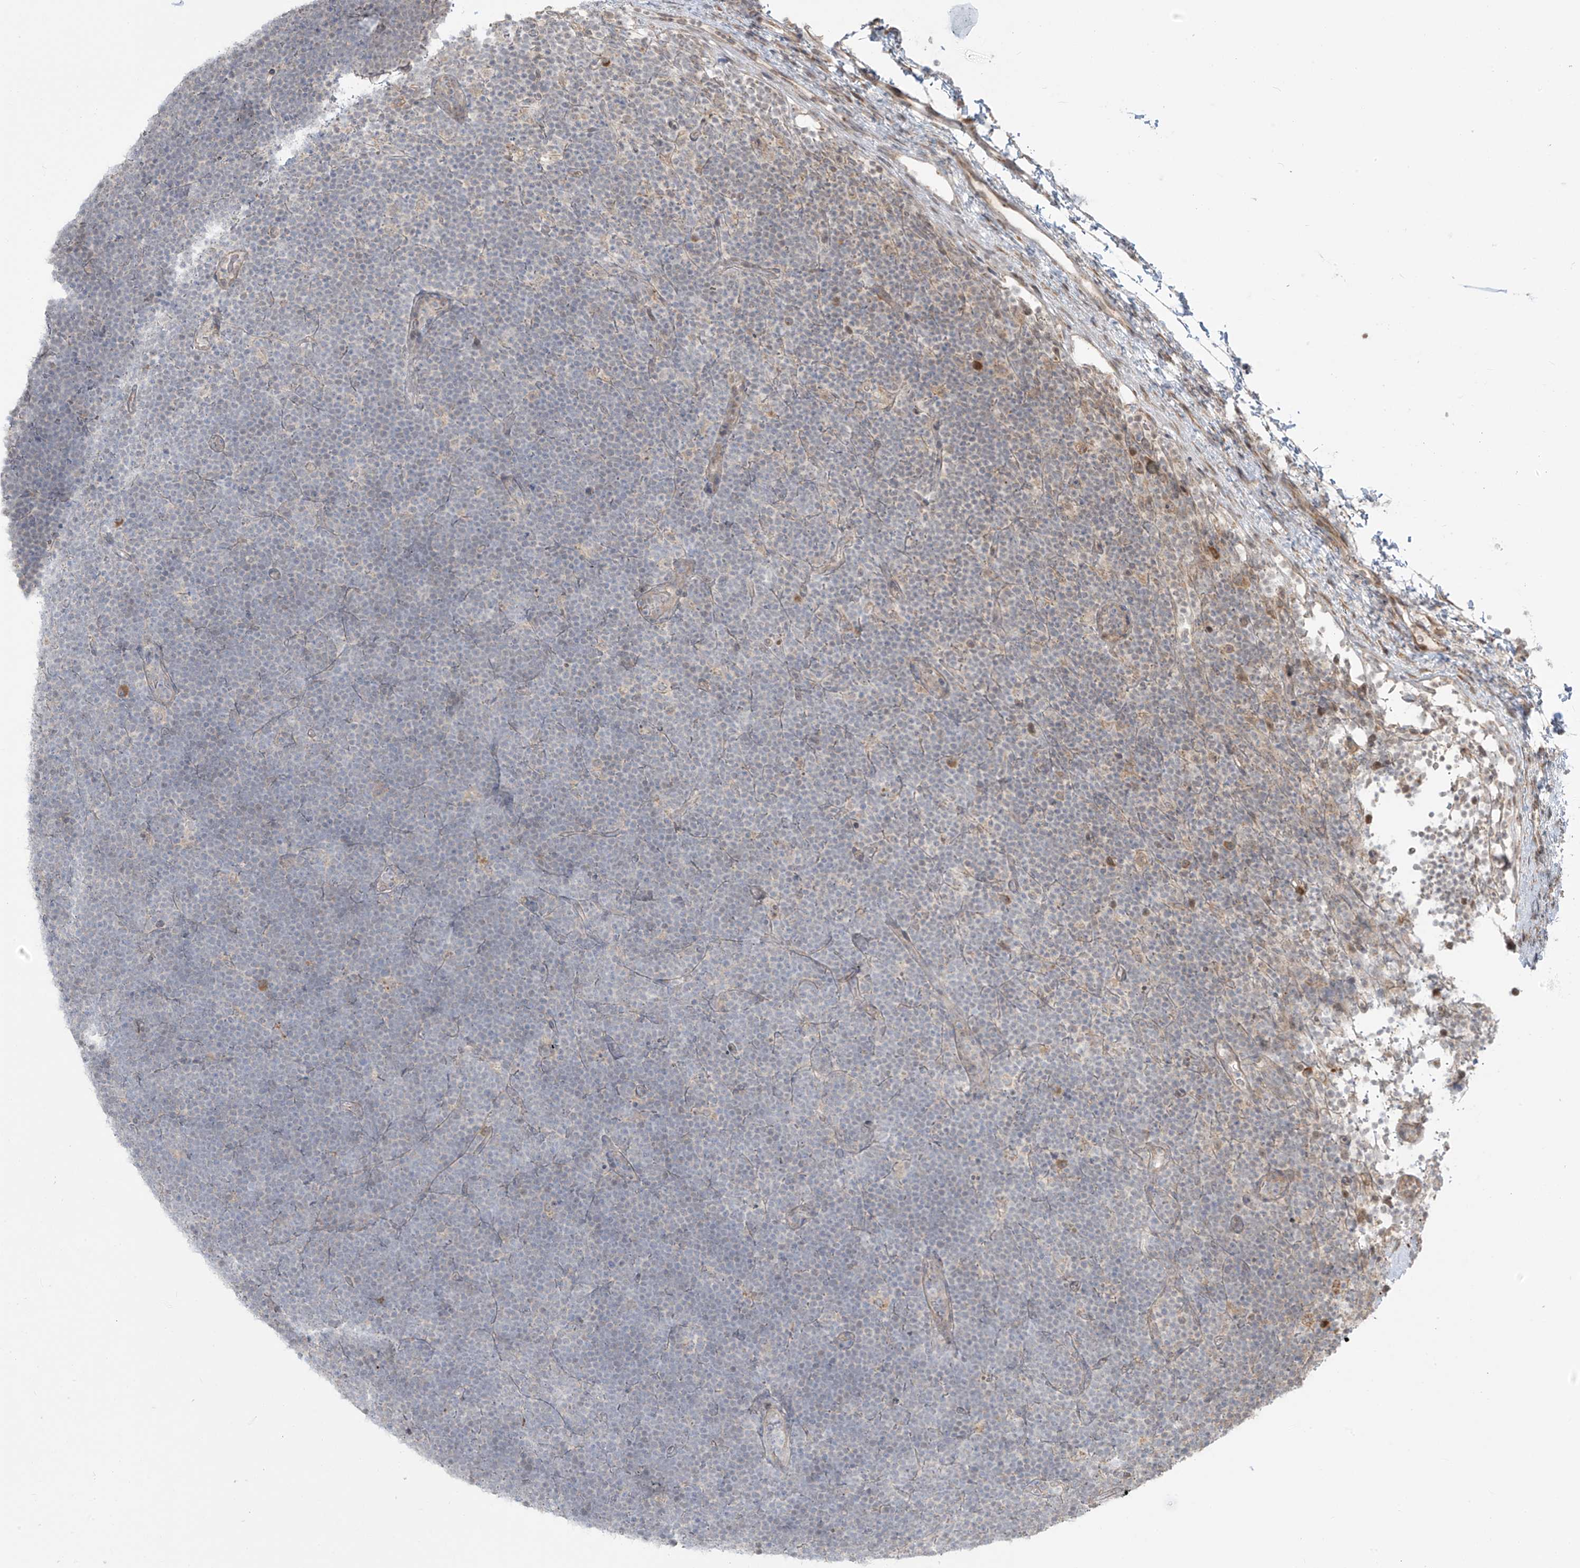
{"staining": {"intensity": "negative", "quantity": "none", "location": "none"}, "tissue": "lymphoma", "cell_type": "Tumor cells", "image_type": "cancer", "snomed": [{"axis": "morphology", "description": "Malignant lymphoma, non-Hodgkin's type, High grade"}, {"axis": "topography", "description": "Lymph node"}], "caption": "Malignant lymphoma, non-Hodgkin's type (high-grade) was stained to show a protein in brown. There is no significant expression in tumor cells.", "gene": "PLEKHM3", "patient": {"sex": "male", "age": 13}}